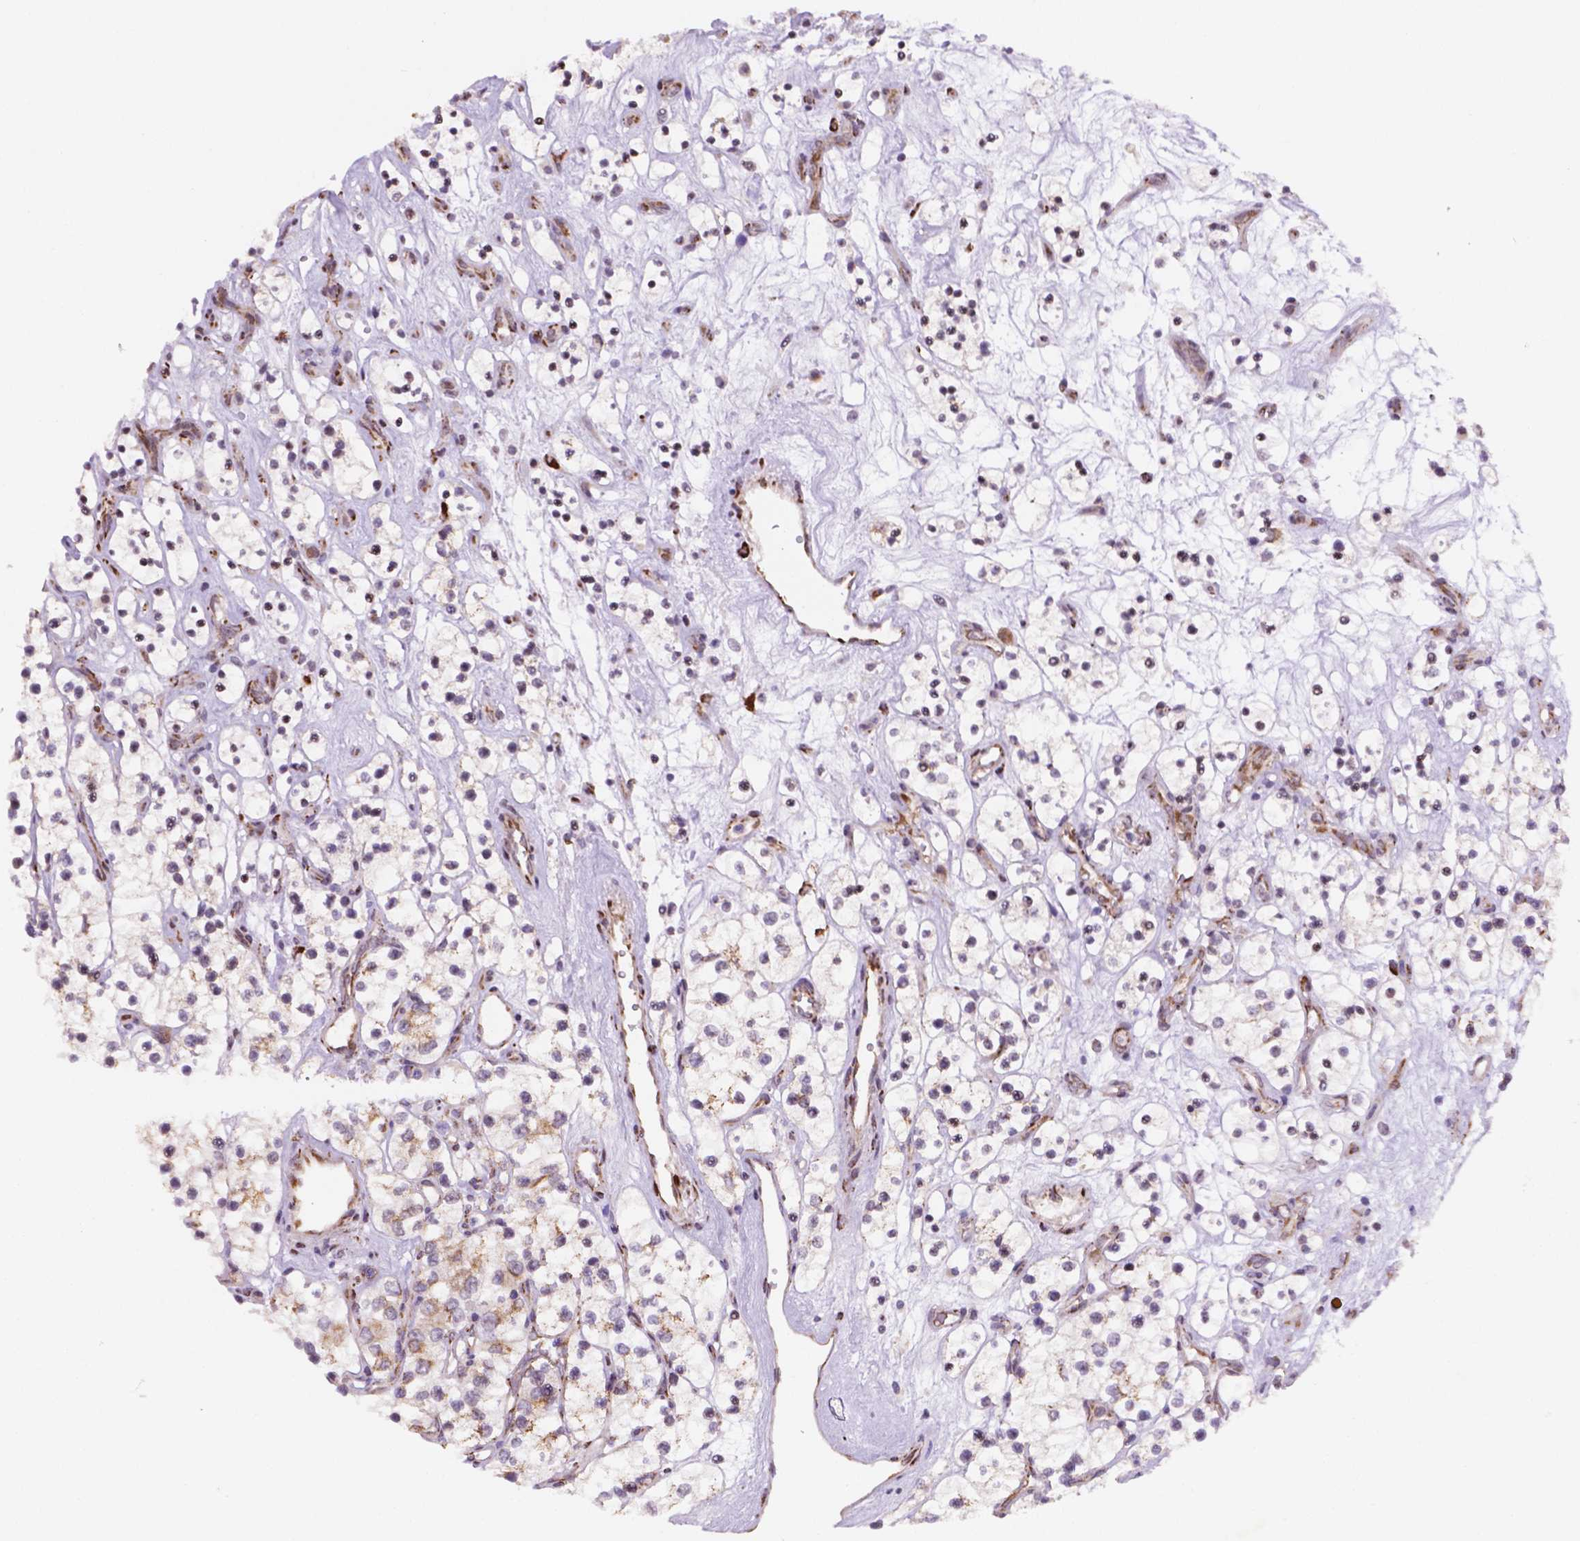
{"staining": {"intensity": "weak", "quantity": "25%-75%", "location": "cytoplasmic/membranous"}, "tissue": "renal cancer", "cell_type": "Tumor cells", "image_type": "cancer", "snomed": [{"axis": "morphology", "description": "Adenocarcinoma, NOS"}, {"axis": "topography", "description": "Kidney"}], "caption": "Renal adenocarcinoma was stained to show a protein in brown. There is low levels of weak cytoplasmic/membranous positivity in about 25%-75% of tumor cells. The protein is stained brown, and the nuclei are stained in blue (DAB (3,3'-diaminobenzidine) IHC with brightfield microscopy, high magnification).", "gene": "FNIP1", "patient": {"sex": "female", "age": 69}}